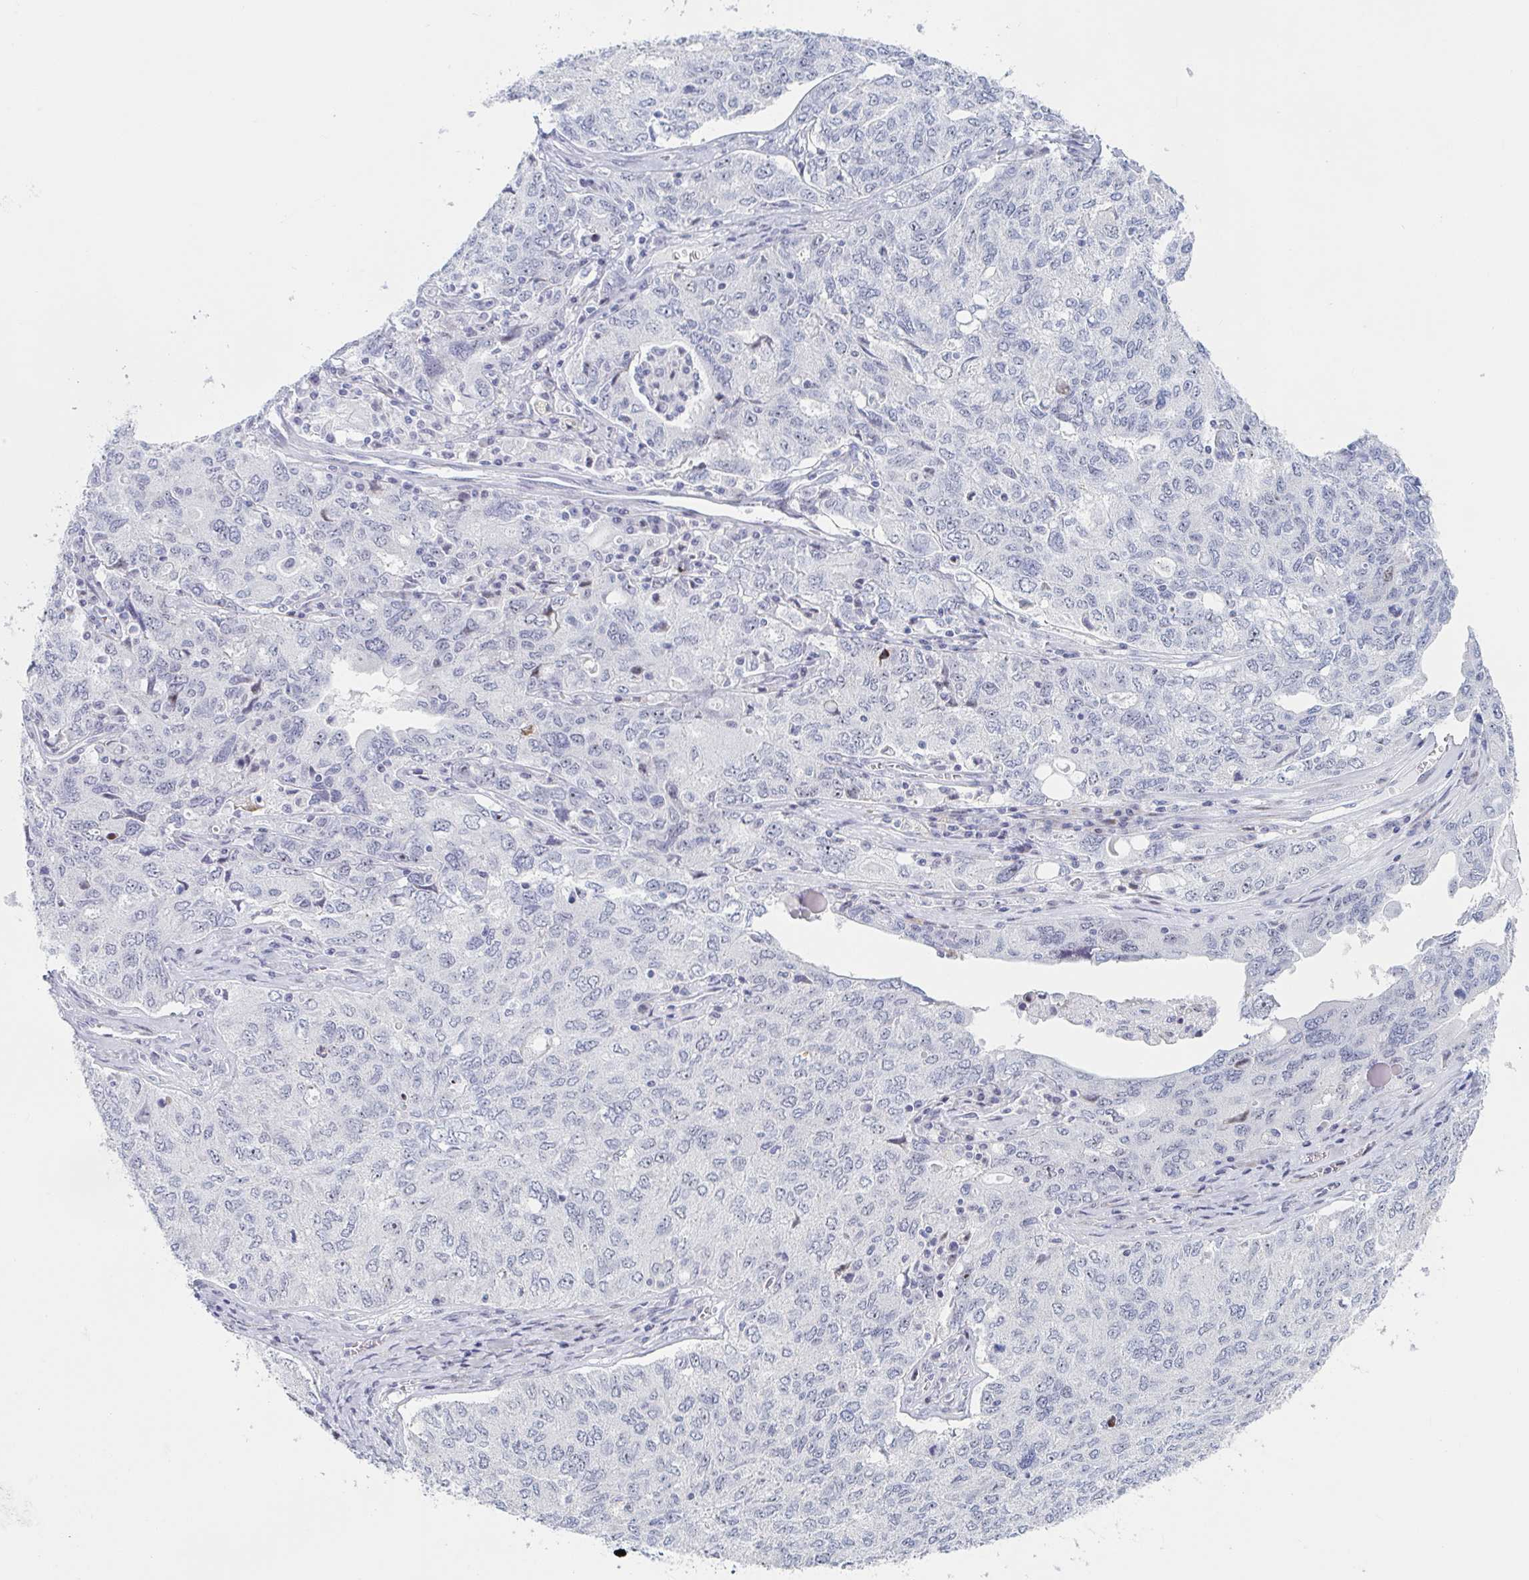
{"staining": {"intensity": "negative", "quantity": "none", "location": "none"}, "tissue": "ovarian cancer", "cell_type": "Tumor cells", "image_type": "cancer", "snomed": [{"axis": "morphology", "description": "Carcinoma, endometroid"}, {"axis": "topography", "description": "Ovary"}], "caption": "Immunohistochemical staining of endometroid carcinoma (ovarian) shows no significant expression in tumor cells.", "gene": "NR1H2", "patient": {"sex": "female", "age": 62}}